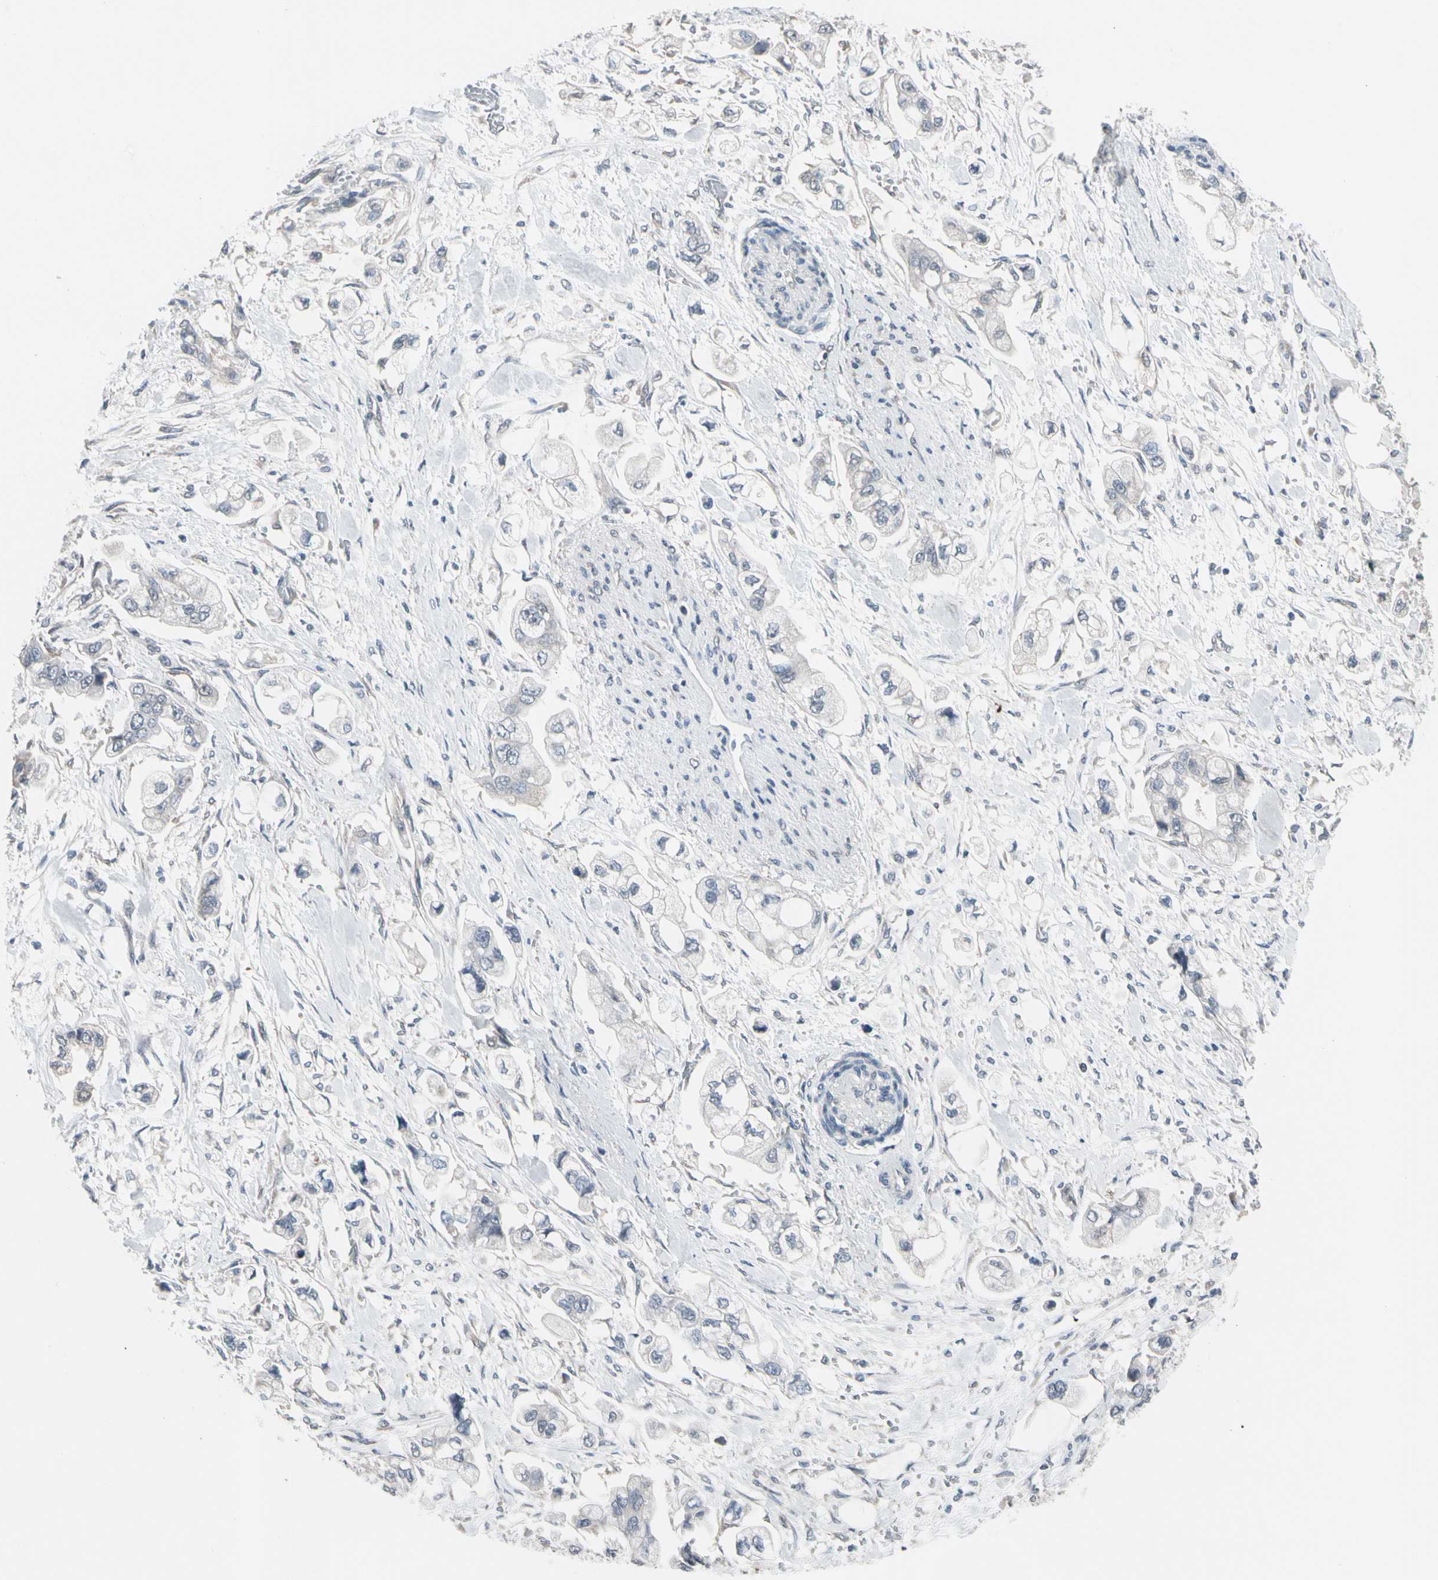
{"staining": {"intensity": "negative", "quantity": "none", "location": "none"}, "tissue": "stomach cancer", "cell_type": "Tumor cells", "image_type": "cancer", "snomed": [{"axis": "morphology", "description": "Adenocarcinoma, NOS"}, {"axis": "topography", "description": "Stomach"}], "caption": "A photomicrograph of stomach cancer stained for a protein reveals no brown staining in tumor cells. (Immunohistochemistry, brightfield microscopy, high magnification).", "gene": "SV2A", "patient": {"sex": "male", "age": 62}}